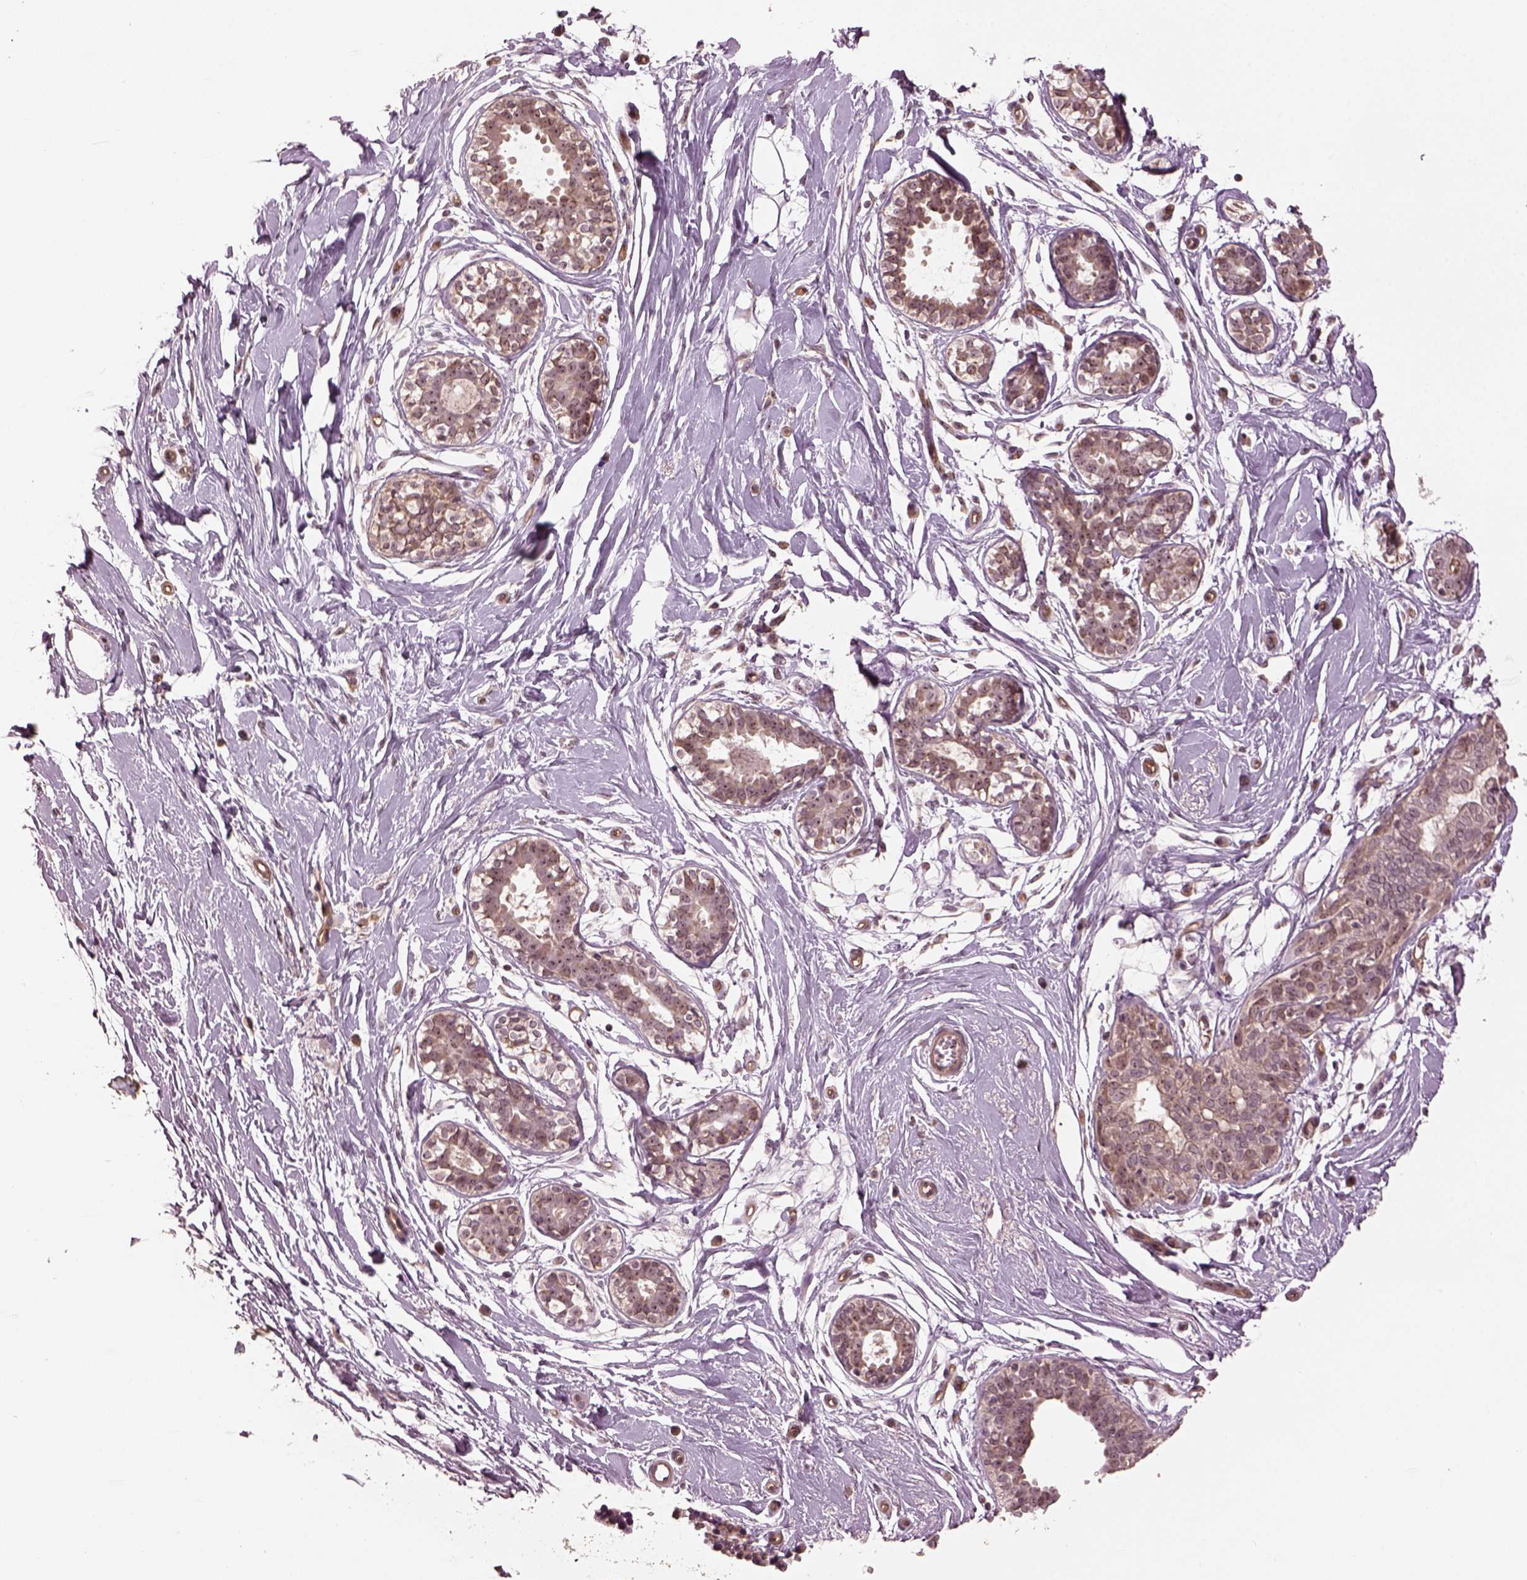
{"staining": {"intensity": "negative", "quantity": "none", "location": "none"}, "tissue": "breast", "cell_type": "Adipocytes", "image_type": "normal", "snomed": [{"axis": "morphology", "description": "Normal tissue, NOS"}, {"axis": "topography", "description": "Breast"}], "caption": "Immunohistochemistry (IHC) photomicrograph of normal human breast stained for a protein (brown), which exhibits no staining in adipocytes.", "gene": "GNRH1", "patient": {"sex": "female", "age": 49}}